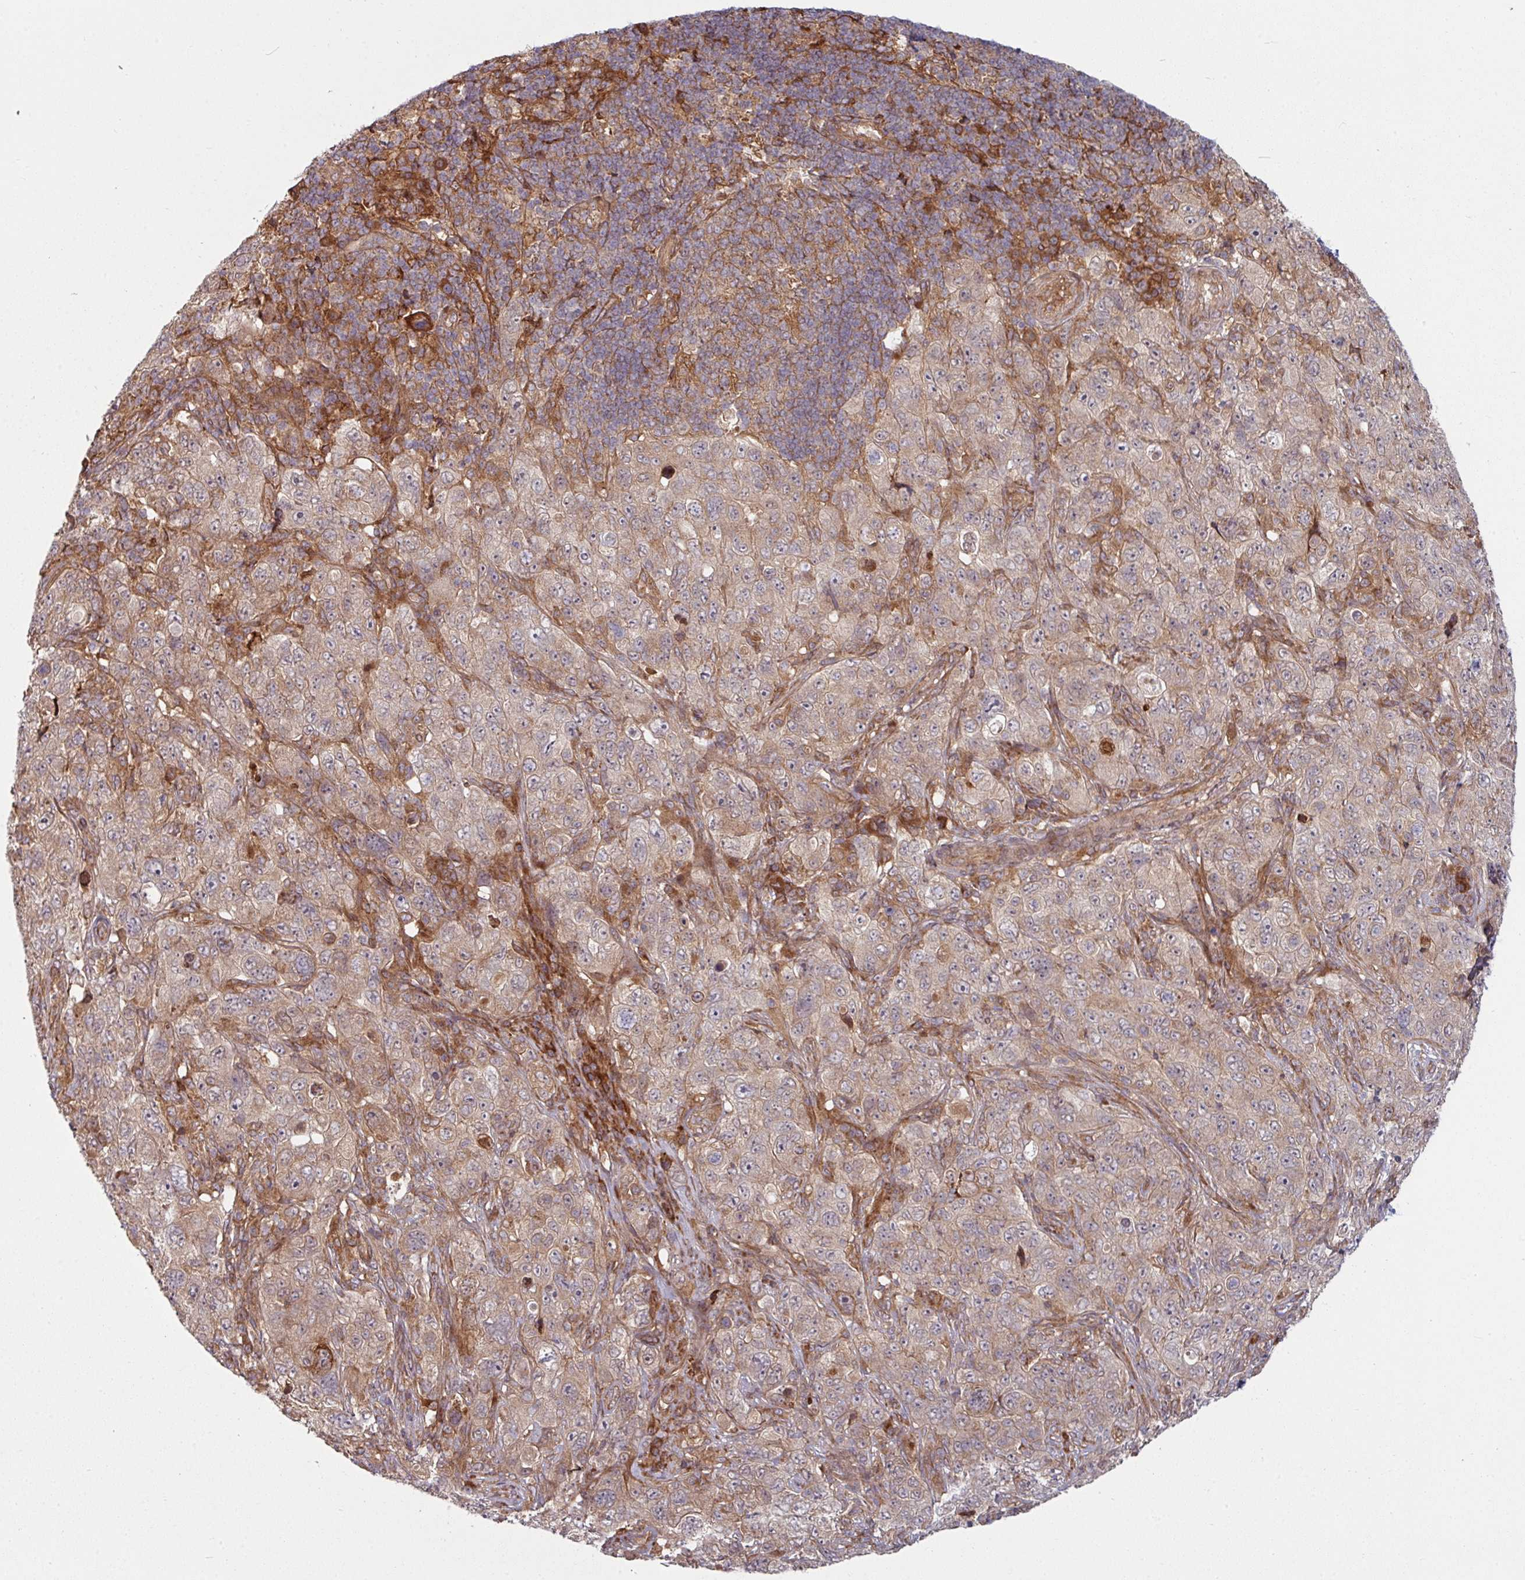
{"staining": {"intensity": "weak", "quantity": ">75%", "location": "cytoplasmic/membranous"}, "tissue": "pancreatic cancer", "cell_type": "Tumor cells", "image_type": "cancer", "snomed": [{"axis": "morphology", "description": "Adenocarcinoma, NOS"}, {"axis": "topography", "description": "Pancreas"}], "caption": "Pancreatic adenocarcinoma stained with a protein marker demonstrates weak staining in tumor cells.", "gene": "RAB5A", "patient": {"sex": "male", "age": 68}}